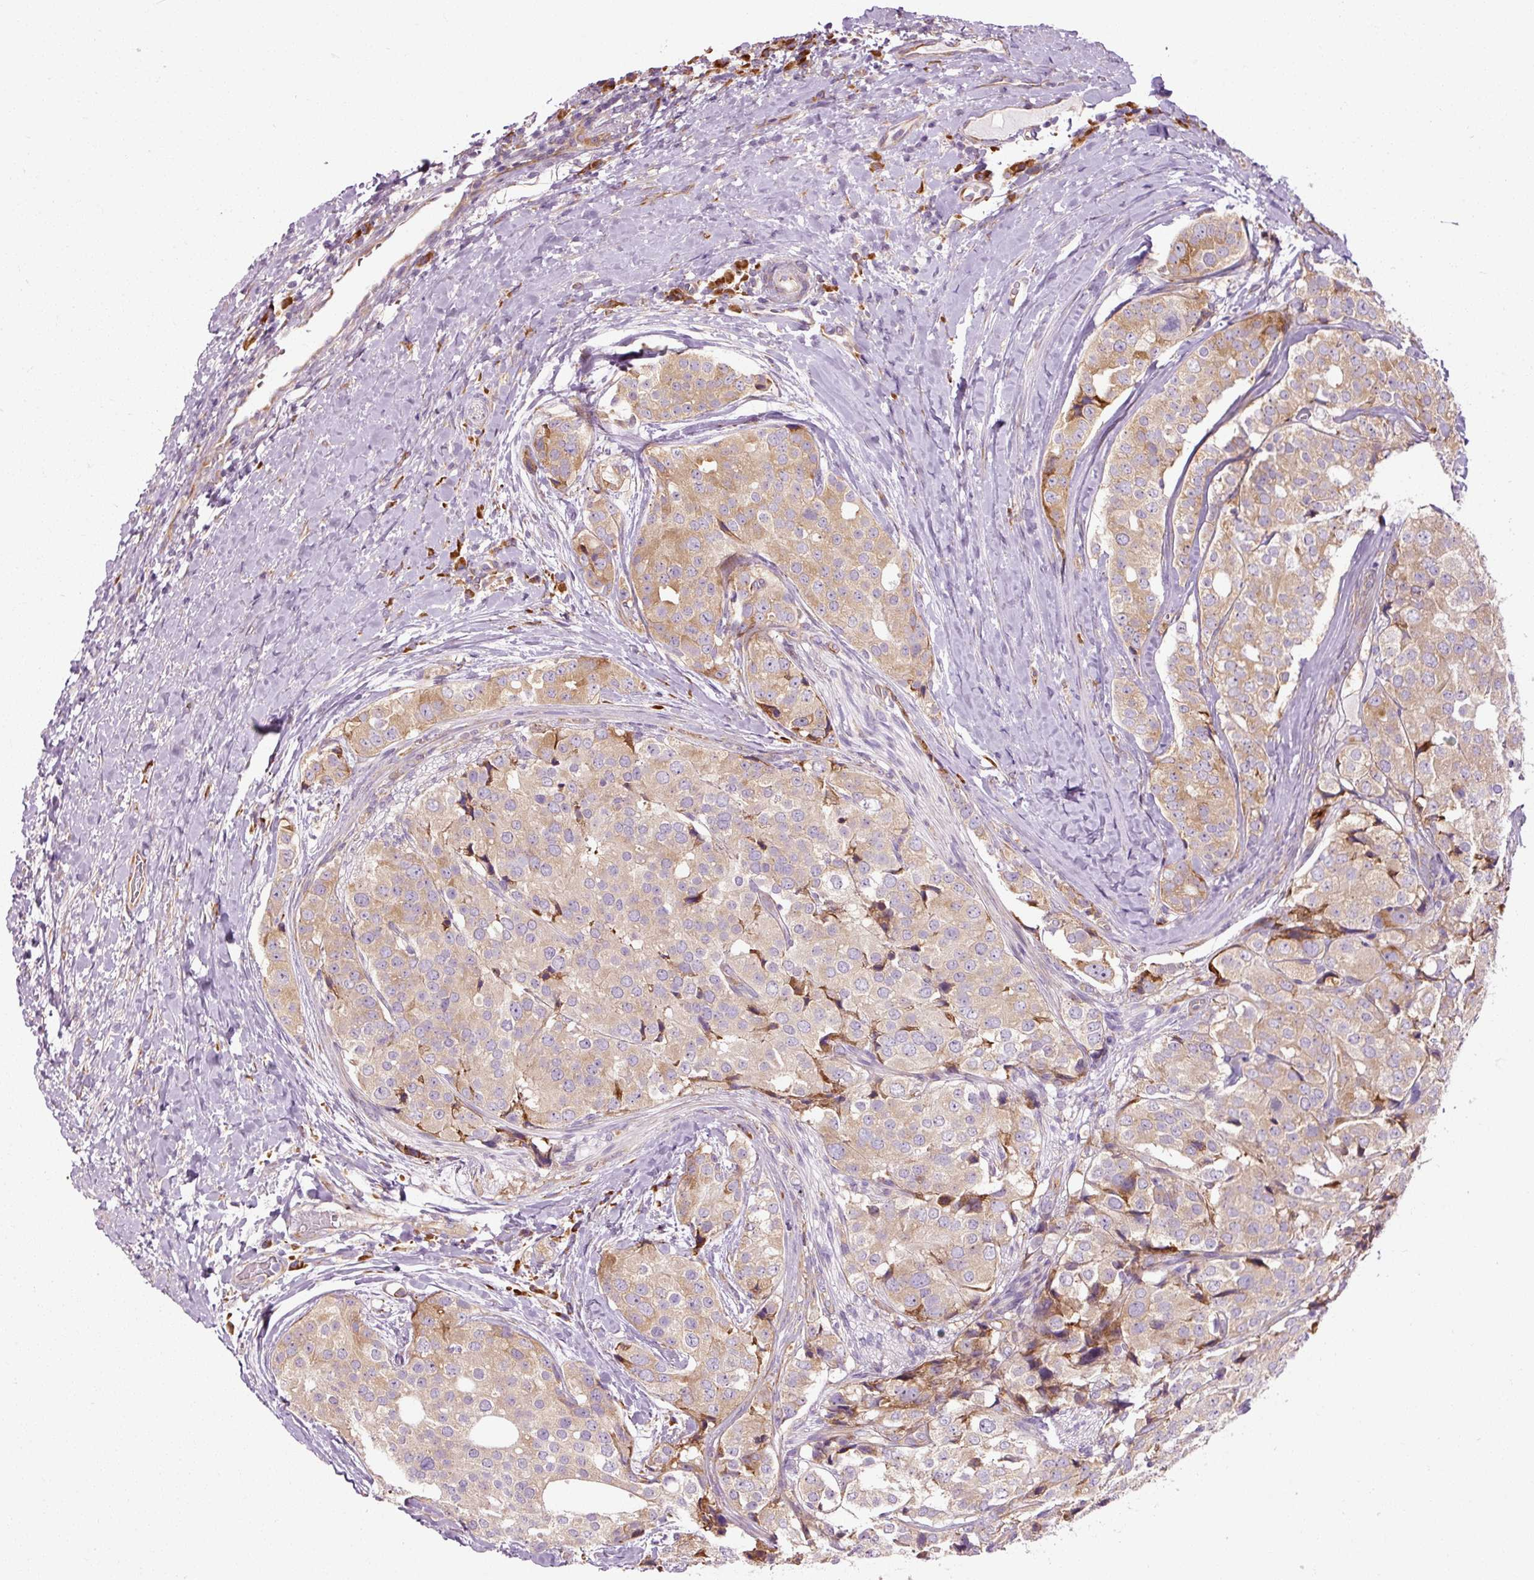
{"staining": {"intensity": "moderate", "quantity": ">75%", "location": "cytoplasmic/membranous"}, "tissue": "prostate cancer", "cell_type": "Tumor cells", "image_type": "cancer", "snomed": [{"axis": "morphology", "description": "Adenocarcinoma, High grade"}, {"axis": "topography", "description": "Prostate"}], "caption": "Immunohistochemistry (IHC) (DAB (3,3'-diaminobenzidine)) staining of prostate cancer displays moderate cytoplasmic/membranous protein staining in about >75% of tumor cells.", "gene": "RPL10A", "patient": {"sex": "male", "age": 49}}